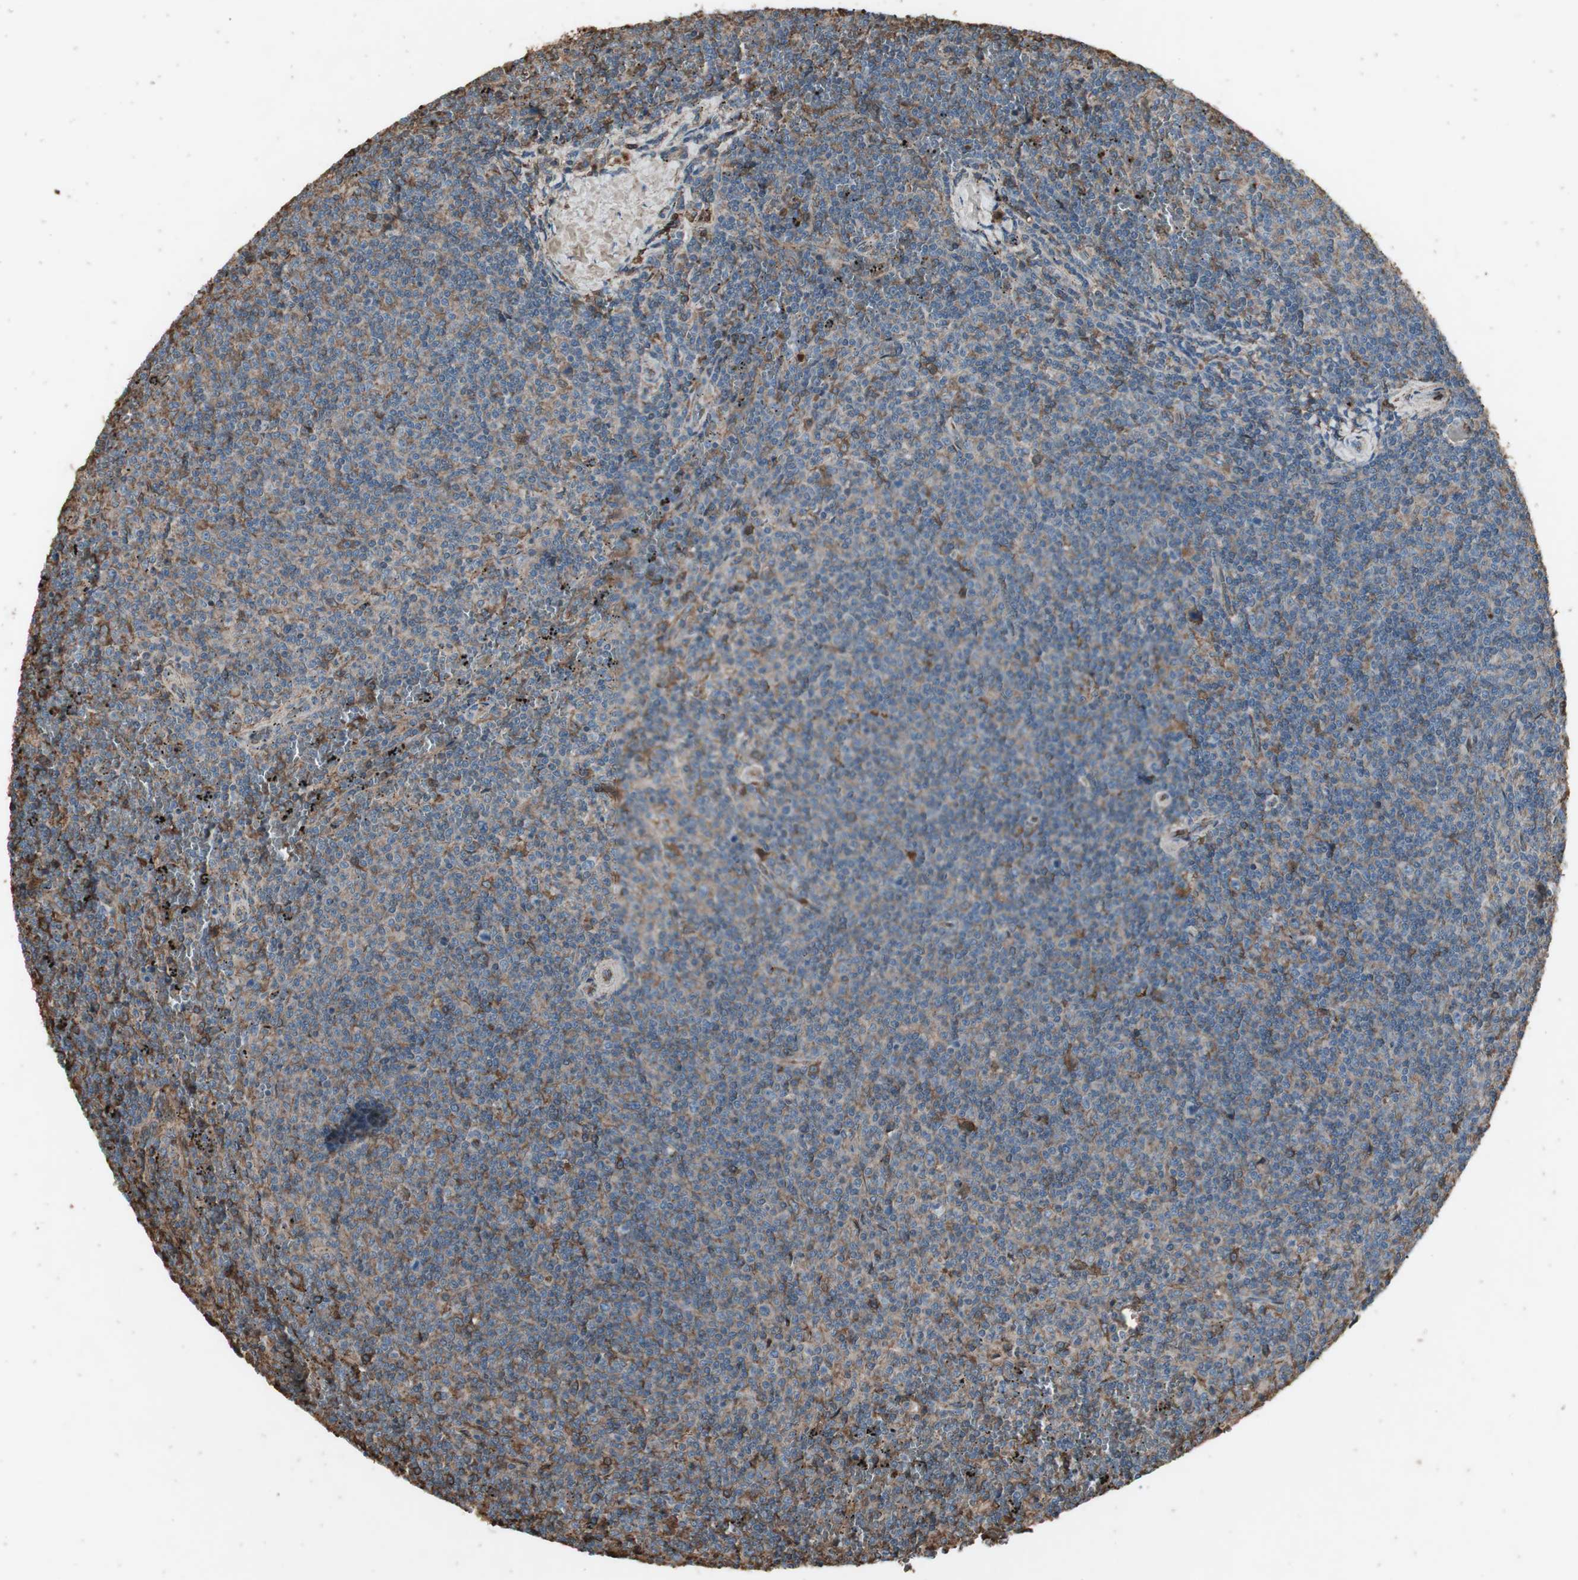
{"staining": {"intensity": "negative", "quantity": "none", "location": "none"}, "tissue": "lymphoma", "cell_type": "Tumor cells", "image_type": "cancer", "snomed": [{"axis": "morphology", "description": "Malignant lymphoma, non-Hodgkin's type, Low grade"}, {"axis": "topography", "description": "Spleen"}], "caption": "DAB (3,3'-diaminobenzidine) immunohistochemical staining of malignant lymphoma, non-Hodgkin's type (low-grade) shows no significant positivity in tumor cells.", "gene": "MMP14", "patient": {"sex": "female", "age": 50}}